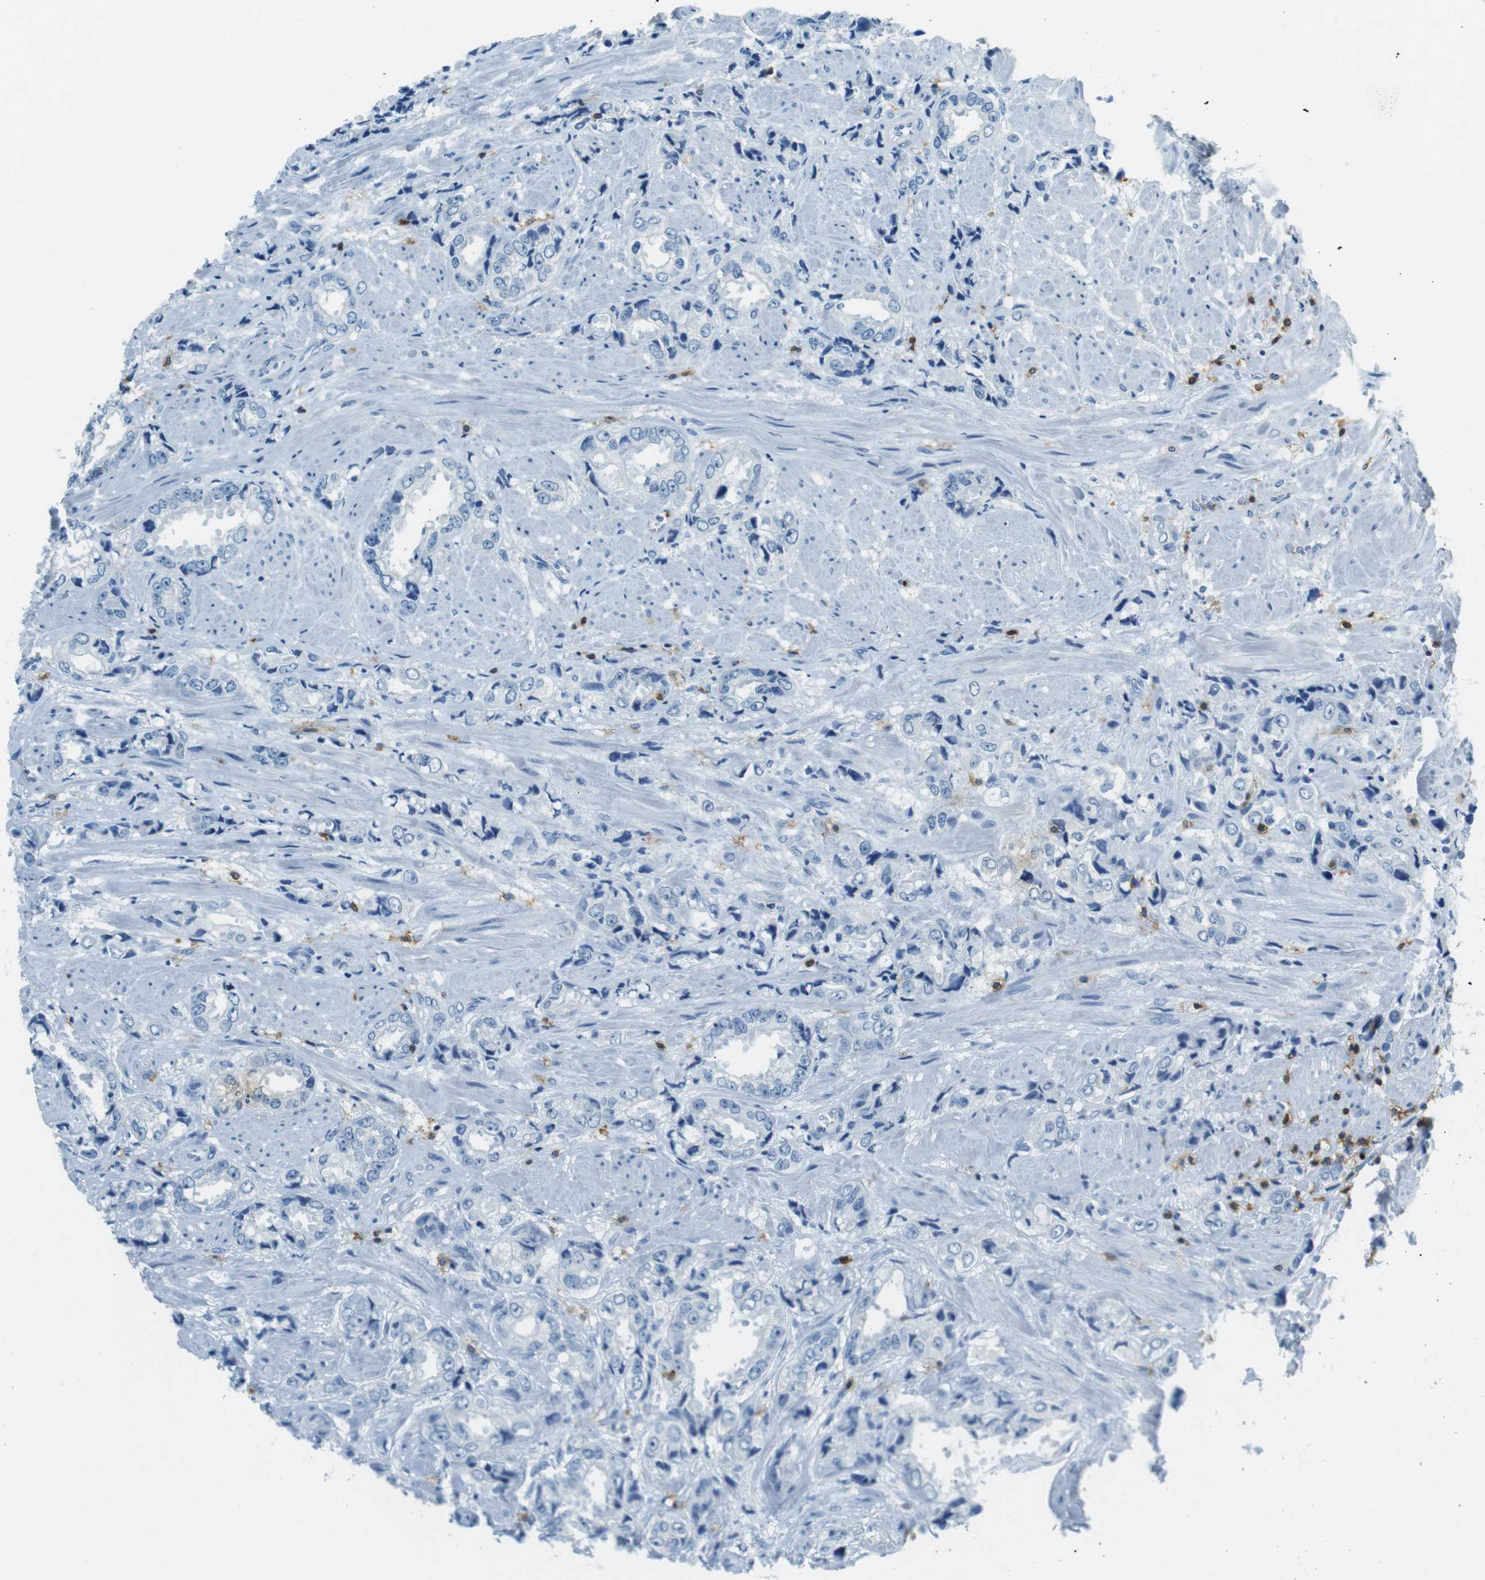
{"staining": {"intensity": "negative", "quantity": "none", "location": "none"}, "tissue": "prostate cancer", "cell_type": "Tumor cells", "image_type": "cancer", "snomed": [{"axis": "morphology", "description": "Adenocarcinoma, High grade"}, {"axis": "topography", "description": "Prostate"}], "caption": "An immunohistochemistry (IHC) micrograph of adenocarcinoma (high-grade) (prostate) is shown. There is no staining in tumor cells of adenocarcinoma (high-grade) (prostate).", "gene": "LAT", "patient": {"sex": "male", "age": 61}}